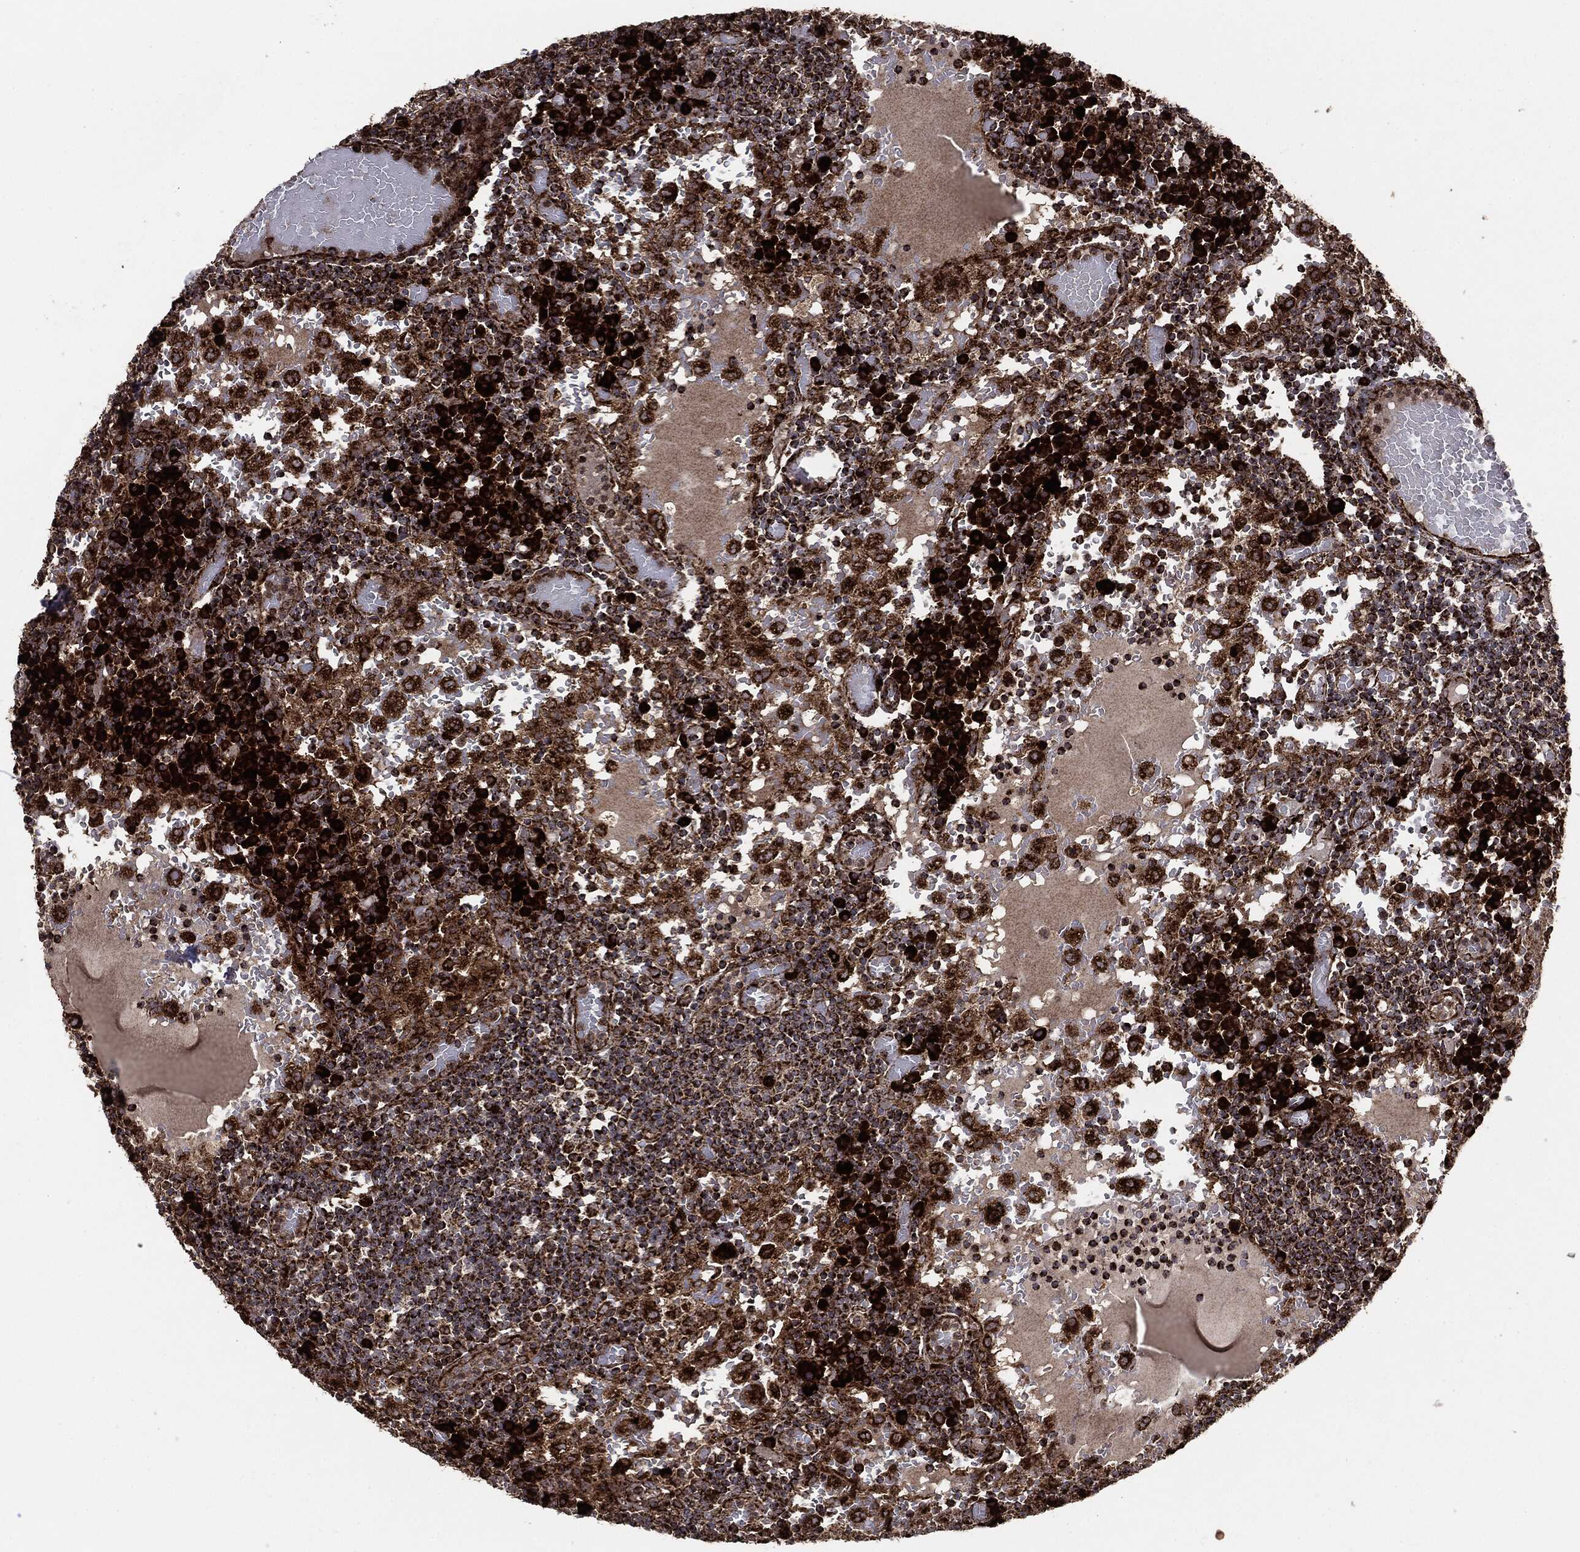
{"staining": {"intensity": "strong", "quantity": ">75%", "location": "cytoplasmic/membranous"}, "tissue": "lymph node", "cell_type": "Non-germinal center cells", "image_type": "normal", "snomed": [{"axis": "morphology", "description": "Normal tissue, NOS"}, {"axis": "topography", "description": "Lymph node"}], "caption": "IHC of unremarkable lymph node displays high levels of strong cytoplasmic/membranous expression in approximately >75% of non-germinal center cells.", "gene": "MAP2K1", "patient": {"sex": "male", "age": 62}}